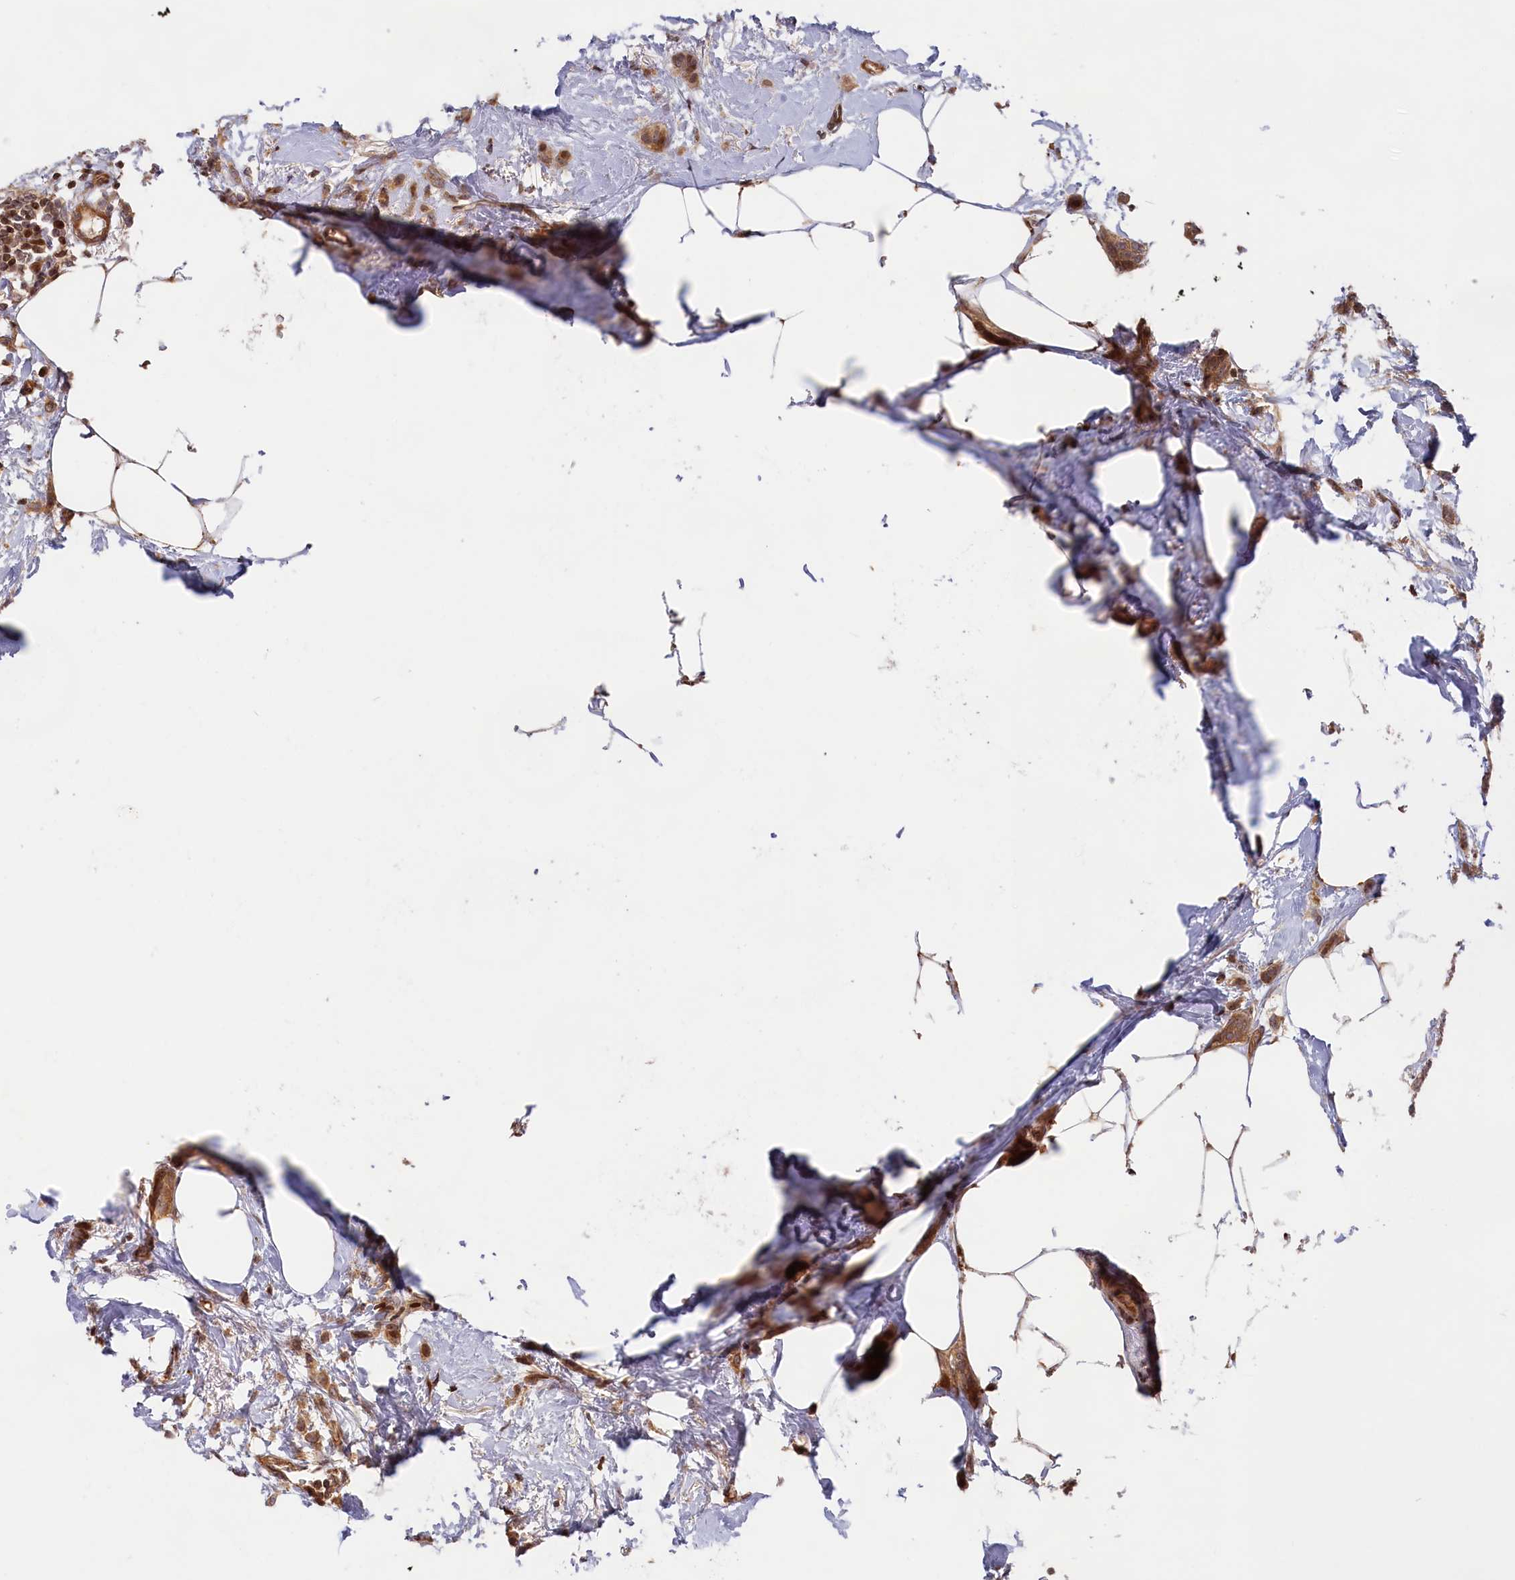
{"staining": {"intensity": "moderate", "quantity": ">75%", "location": "cytoplasmic/membranous"}, "tissue": "breast cancer", "cell_type": "Tumor cells", "image_type": "cancer", "snomed": [{"axis": "morphology", "description": "Duct carcinoma"}, {"axis": "topography", "description": "Breast"}], "caption": "Breast invasive ductal carcinoma tissue reveals moderate cytoplasmic/membranous staining in about >75% of tumor cells, visualized by immunohistochemistry.", "gene": "CEP44", "patient": {"sex": "female", "age": 72}}